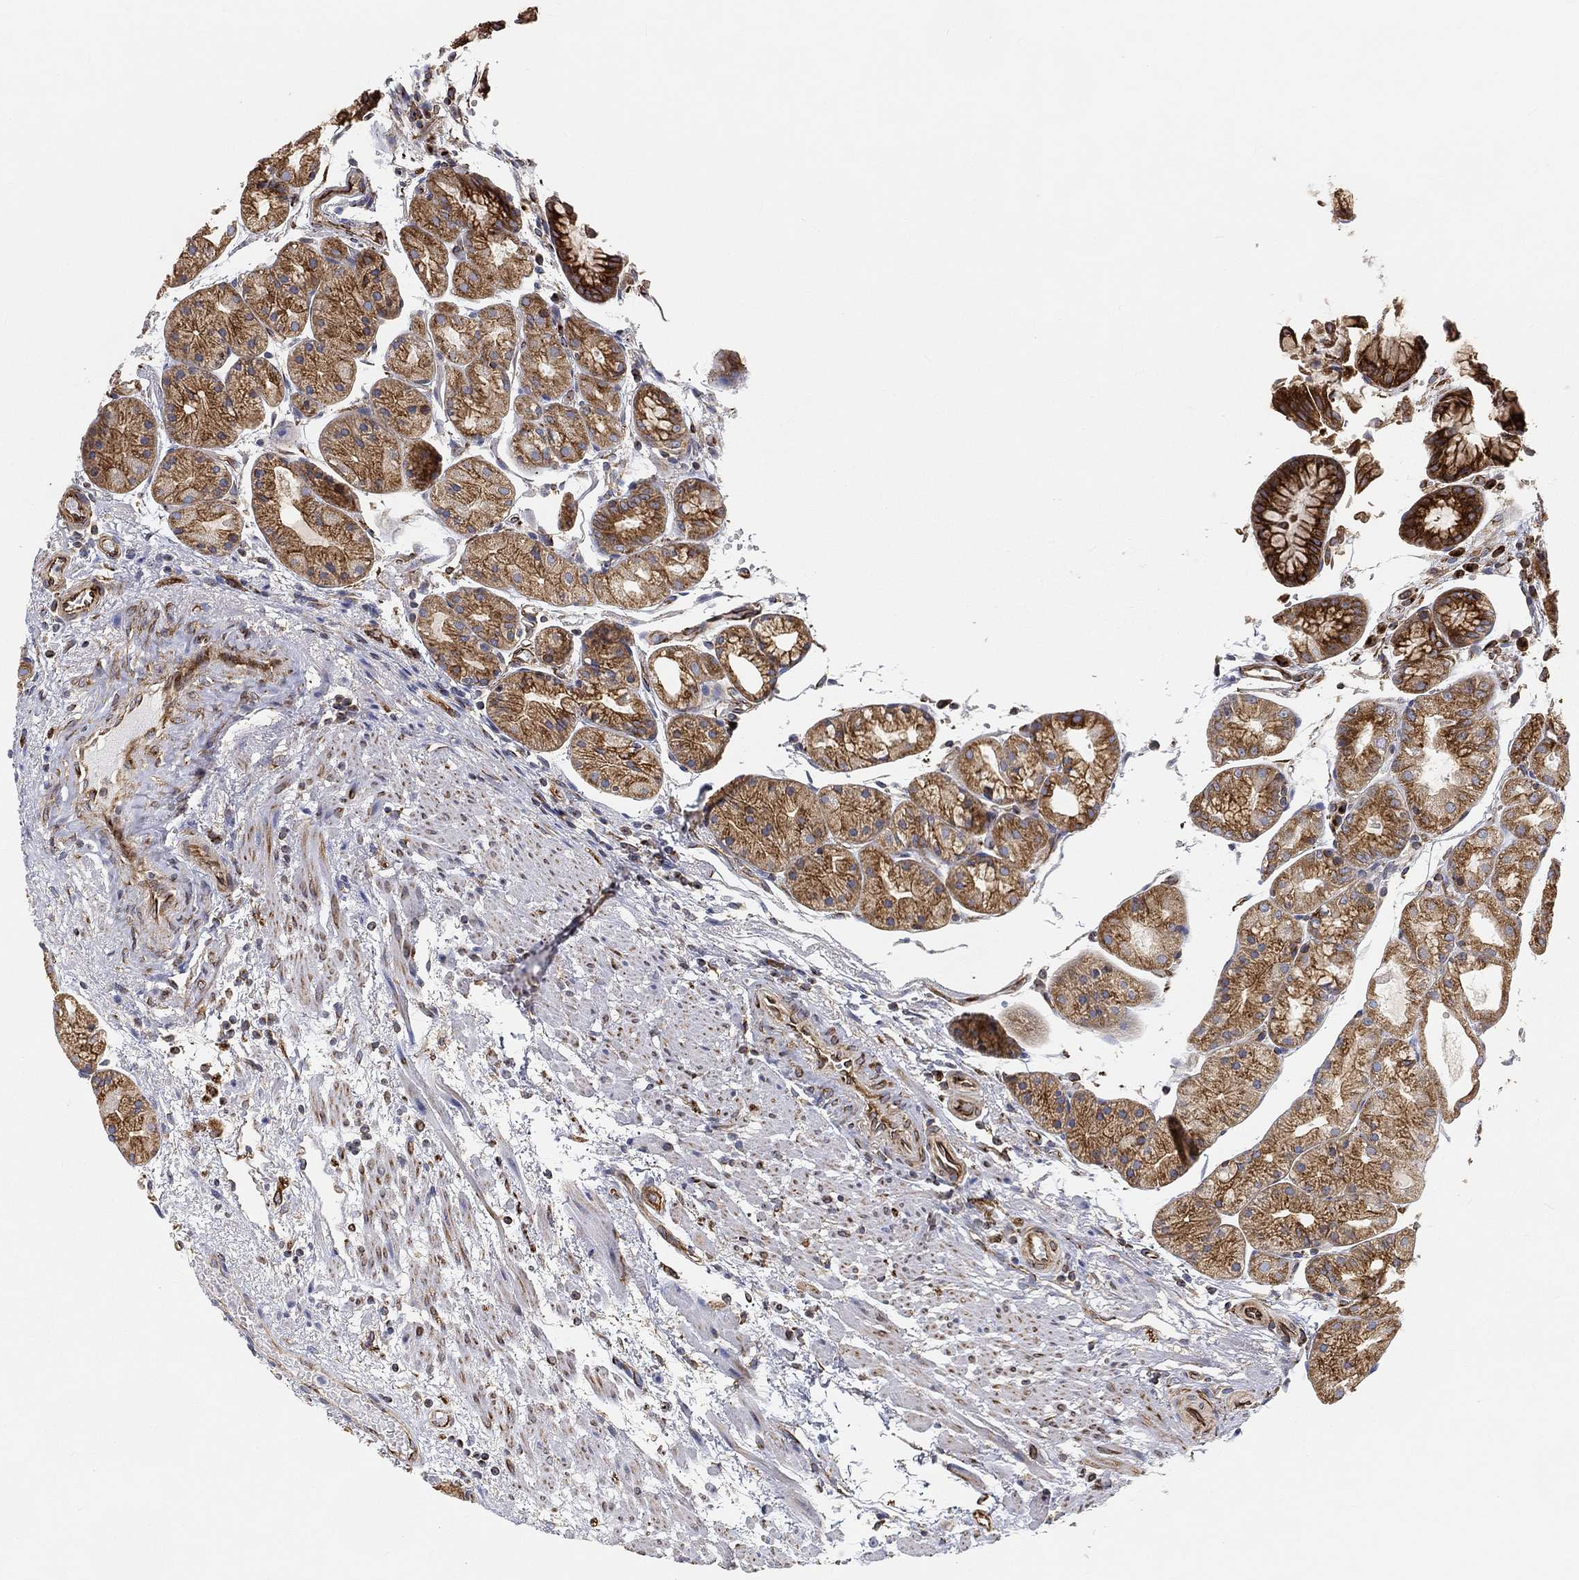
{"staining": {"intensity": "strong", "quantity": "<25%", "location": "cytoplasmic/membranous"}, "tissue": "stomach", "cell_type": "Glandular cells", "image_type": "normal", "snomed": [{"axis": "morphology", "description": "Normal tissue, NOS"}, {"axis": "topography", "description": "Stomach, upper"}], "caption": "A histopathology image of stomach stained for a protein exhibits strong cytoplasmic/membranous brown staining in glandular cells.", "gene": "TMEM25", "patient": {"sex": "male", "age": 72}}